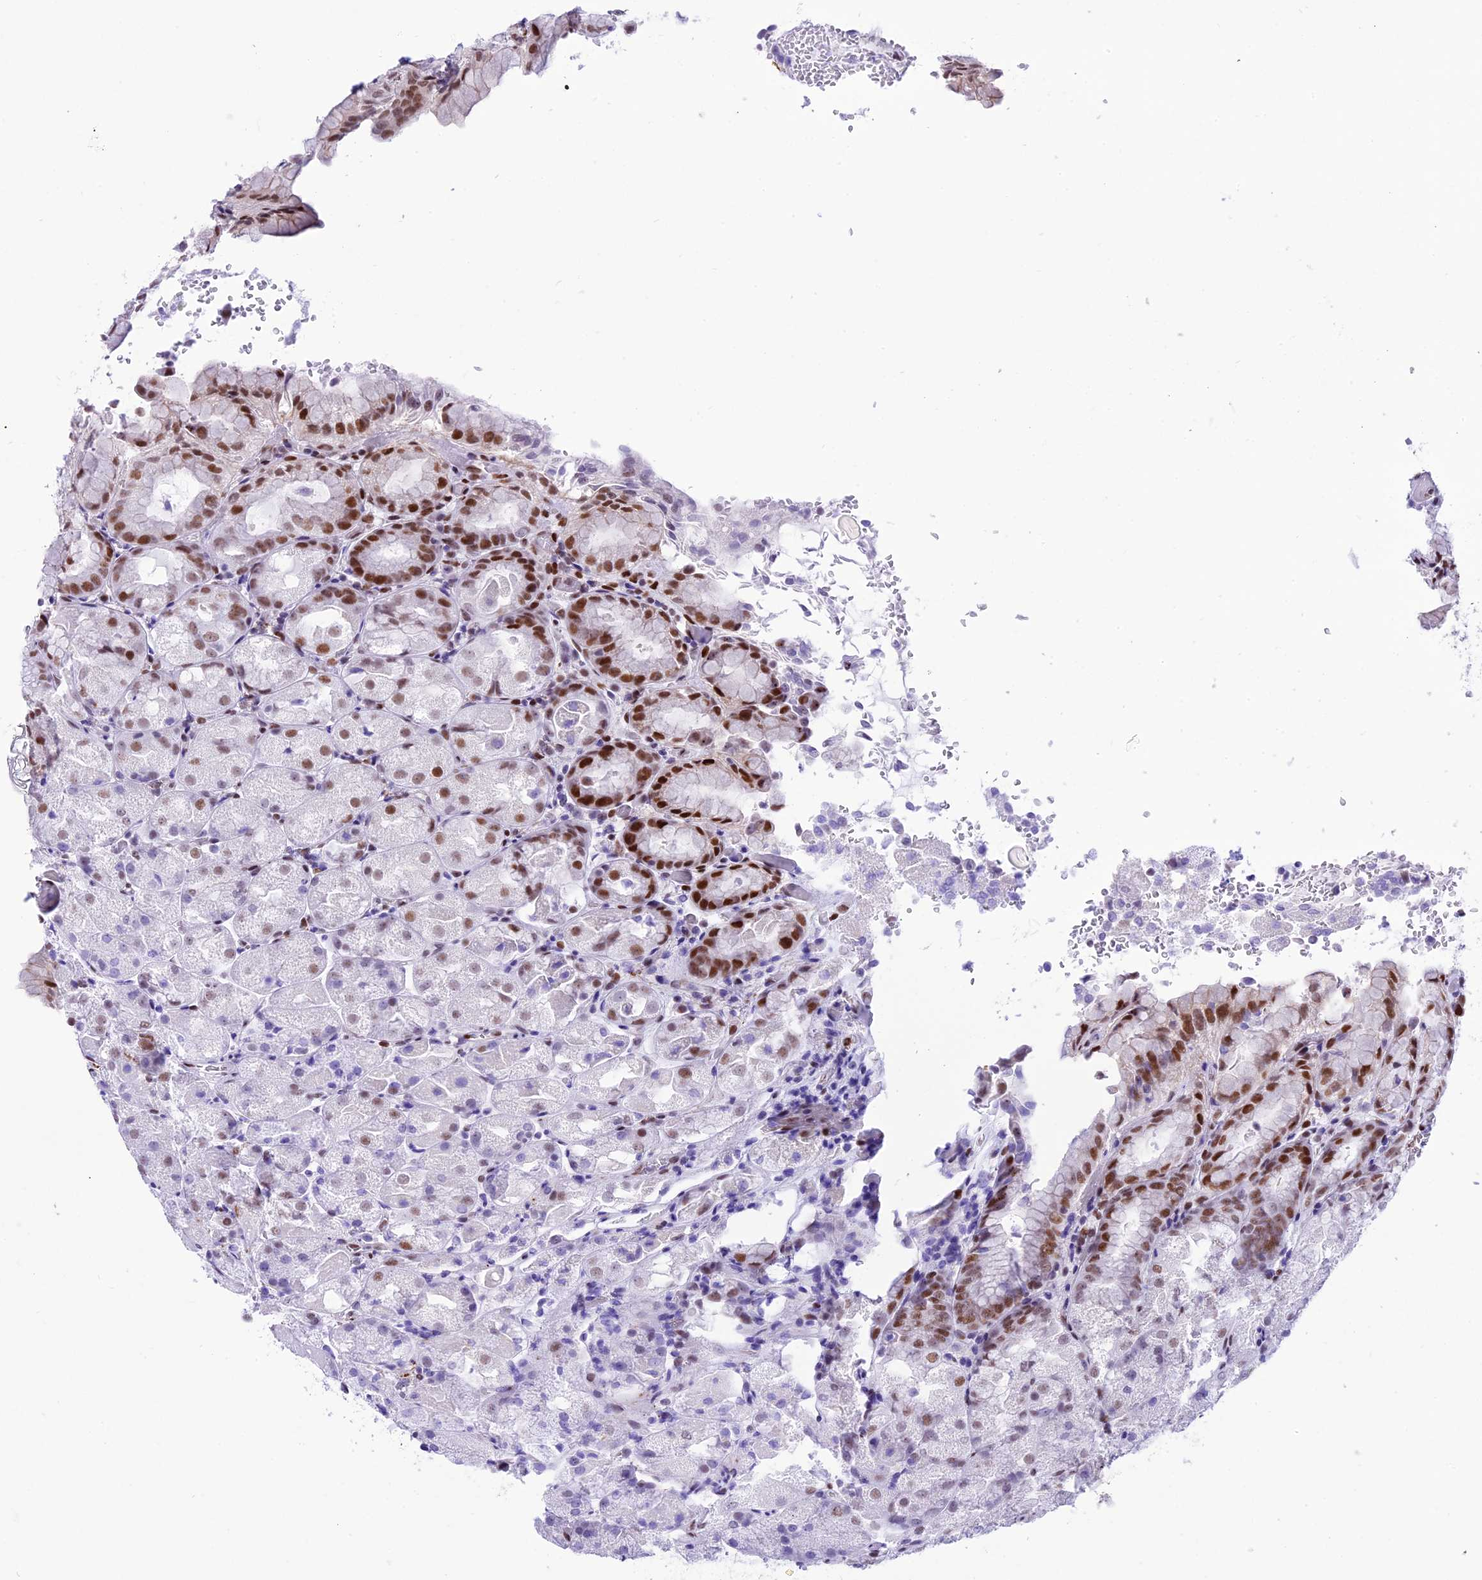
{"staining": {"intensity": "strong", "quantity": "<25%", "location": "nuclear"}, "tissue": "stomach", "cell_type": "Glandular cells", "image_type": "normal", "snomed": [{"axis": "morphology", "description": "Normal tissue, NOS"}, {"axis": "topography", "description": "Stomach, upper"}, {"axis": "topography", "description": "Stomach, lower"}], "caption": "Human stomach stained with a brown dye displays strong nuclear positive expression in about <25% of glandular cells.", "gene": "RPS6KB1", "patient": {"sex": "male", "age": 62}}